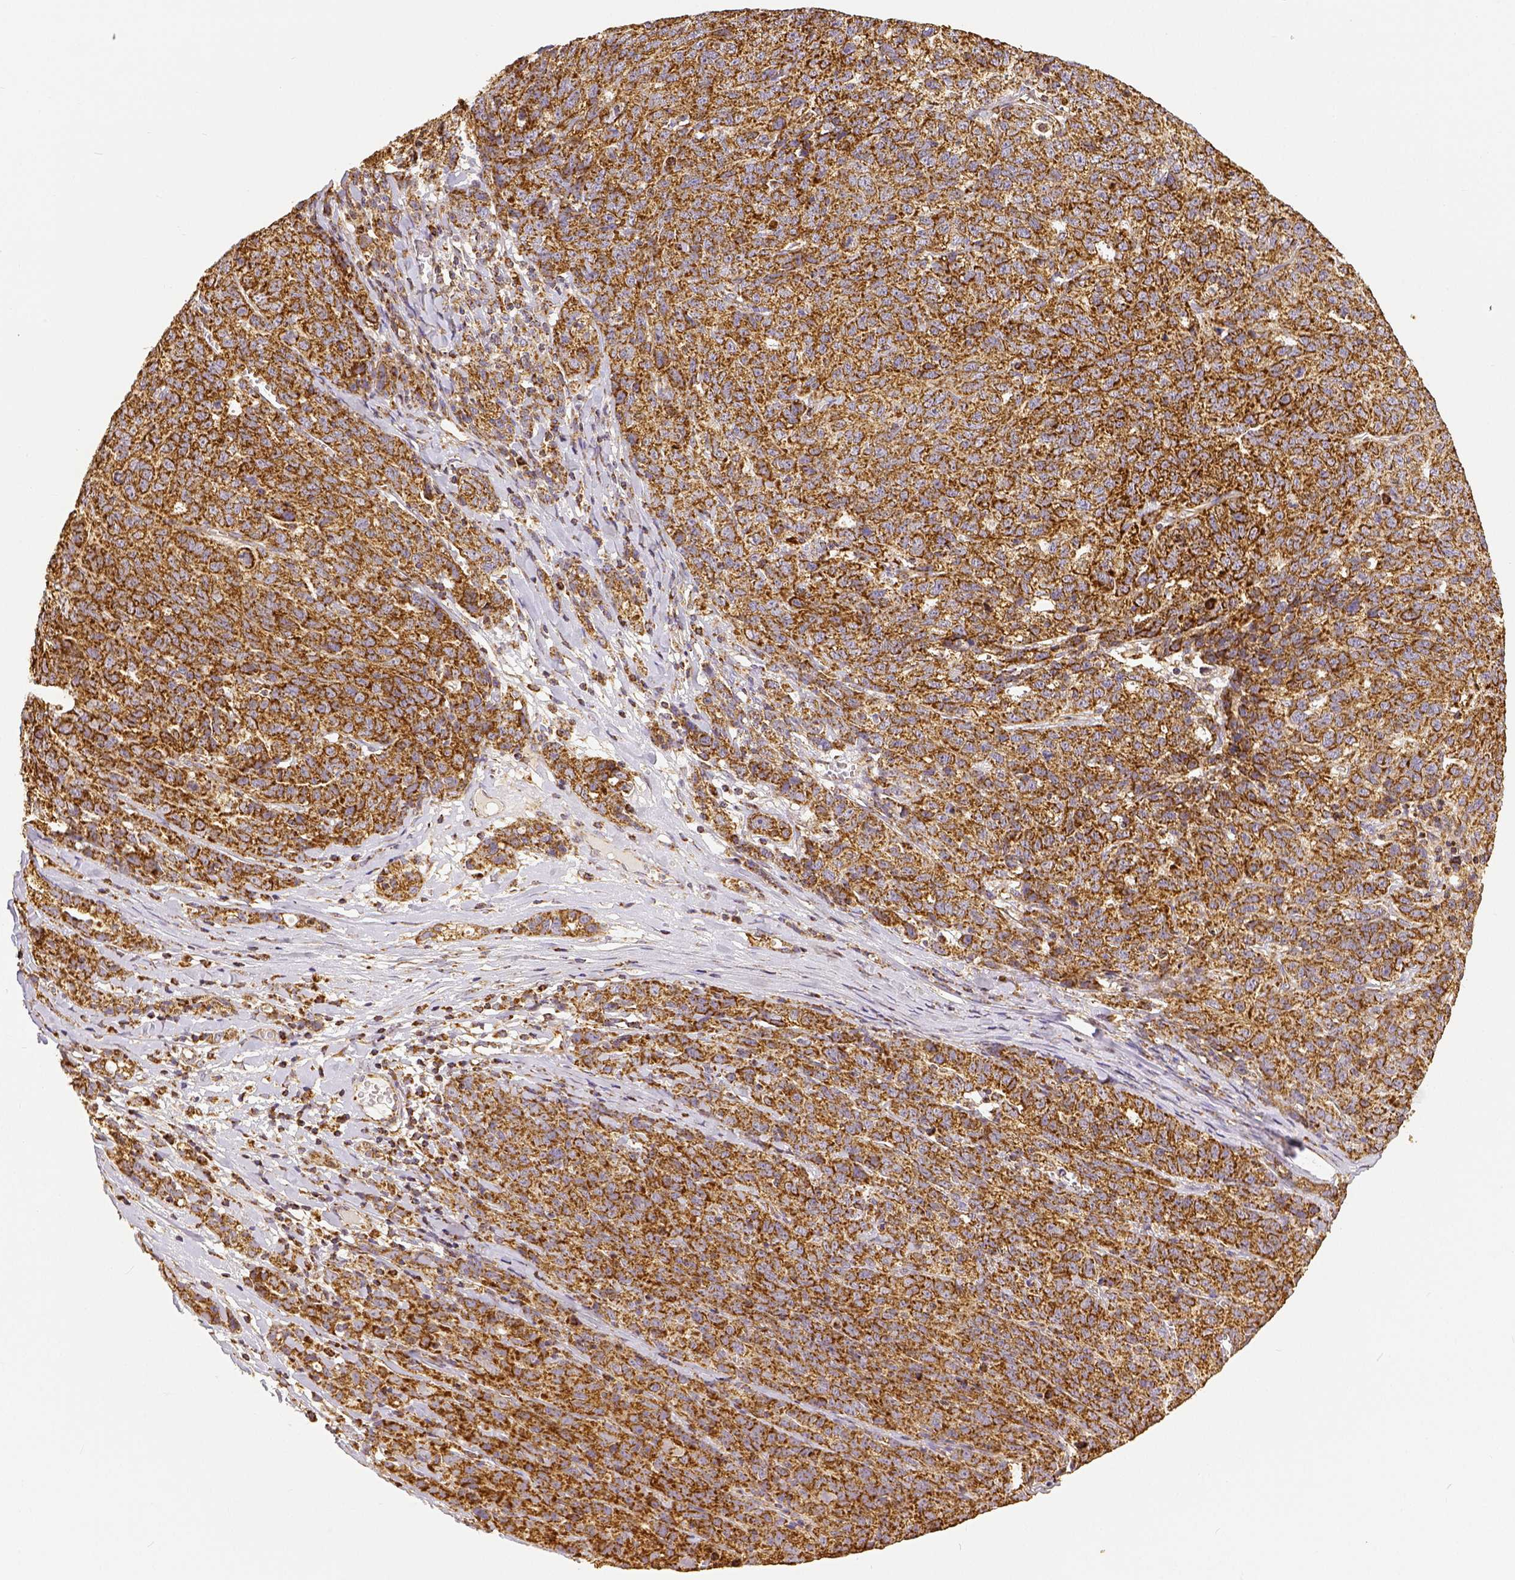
{"staining": {"intensity": "moderate", "quantity": ">75%", "location": "cytoplasmic/membranous"}, "tissue": "ovarian cancer", "cell_type": "Tumor cells", "image_type": "cancer", "snomed": [{"axis": "morphology", "description": "Cystadenocarcinoma, serous, NOS"}, {"axis": "topography", "description": "Ovary"}], "caption": "Moderate cytoplasmic/membranous protein positivity is seen in about >75% of tumor cells in serous cystadenocarcinoma (ovarian).", "gene": "SDHB", "patient": {"sex": "female", "age": 71}}